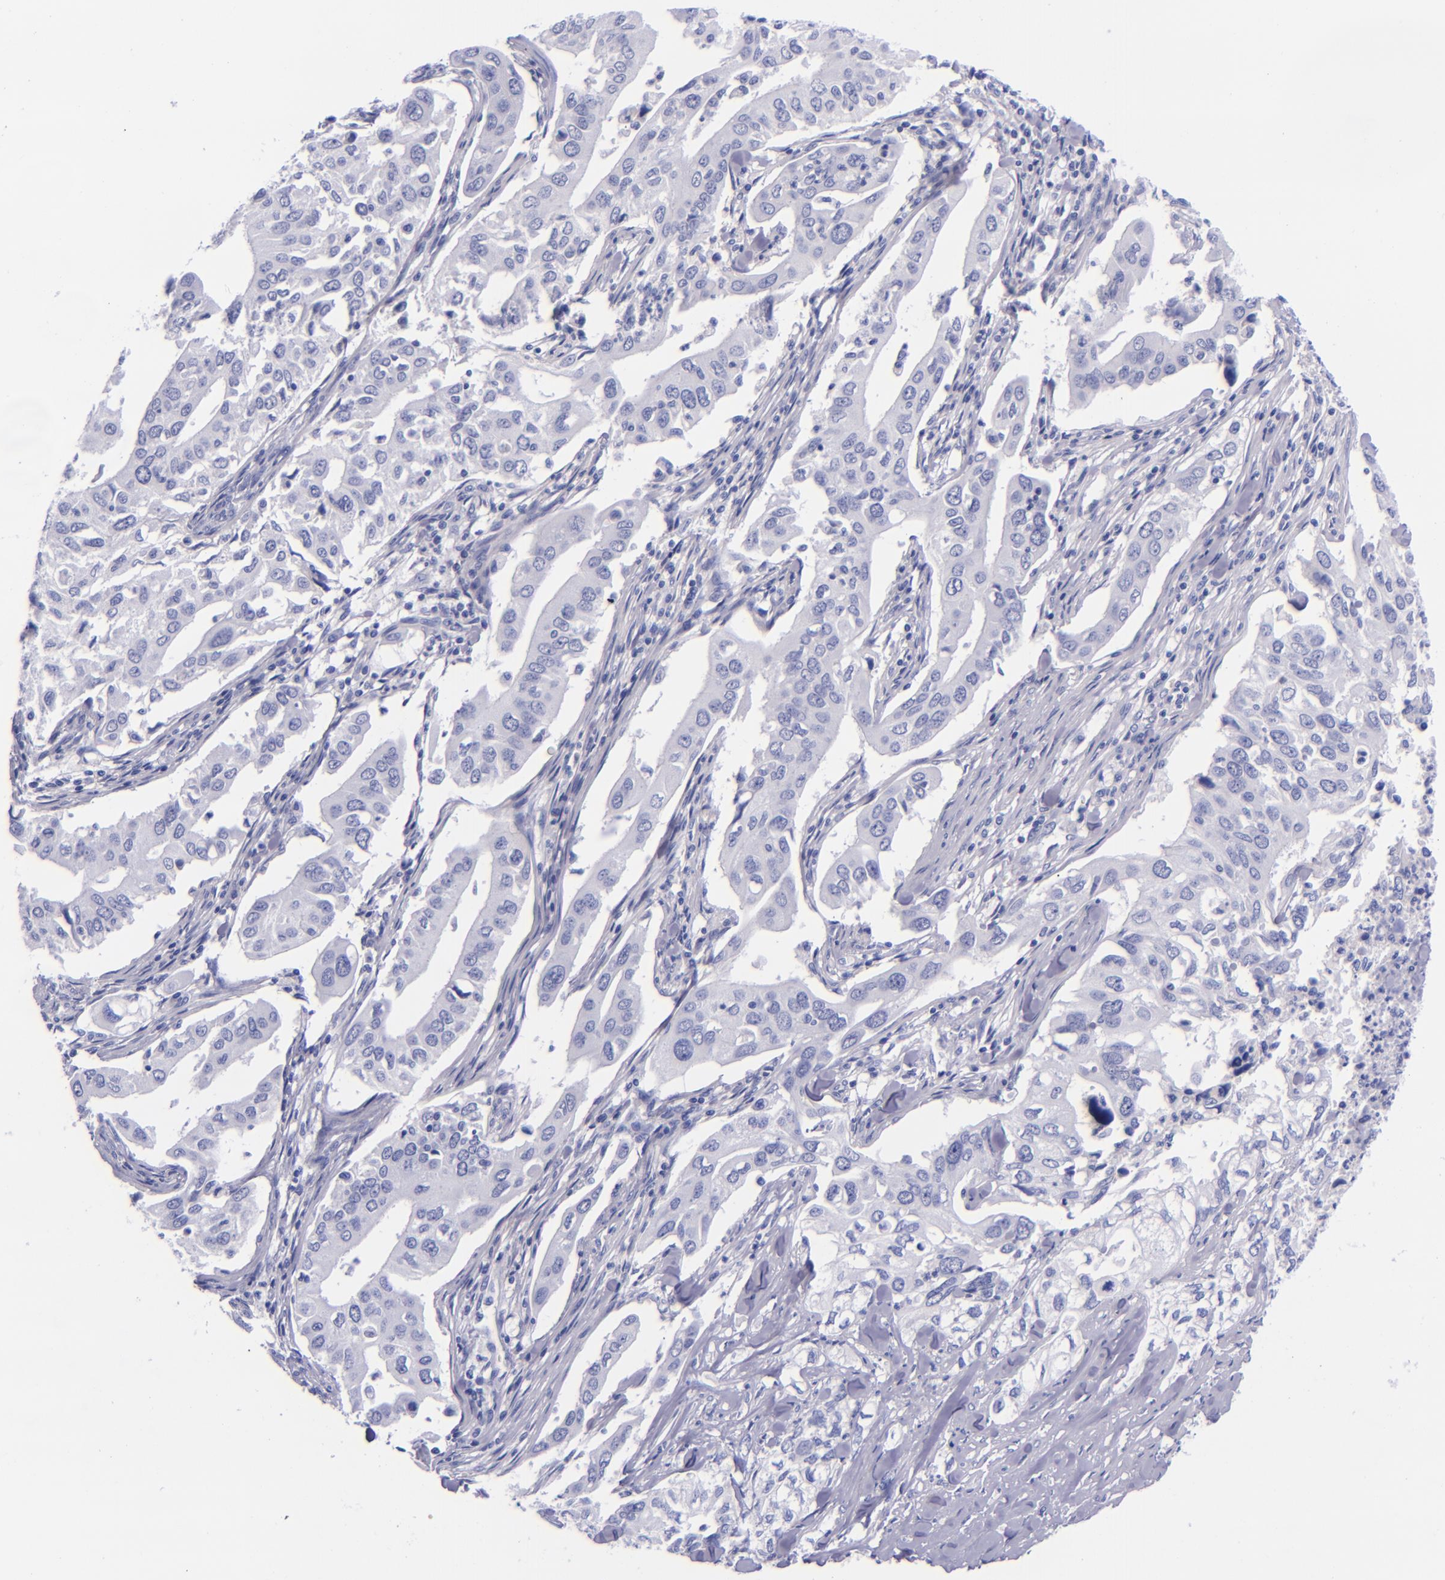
{"staining": {"intensity": "negative", "quantity": "none", "location": "none"}, "tissue": "lung cancer", "cell_type": "Tumor cells", "image_type": "cancer", "snomed": [{"axis": "morphology", "description": "Adenocarcinoma, NOS"}, {"axis": "topography", "description": "Lung"}], "caption": "This is an immunohistochemistry (IHC) image of adenocarcinoma (lung). There is no staining in tumor cells.", "gene": "LAG3", "patient": {"sex": "male", "age": 48}}